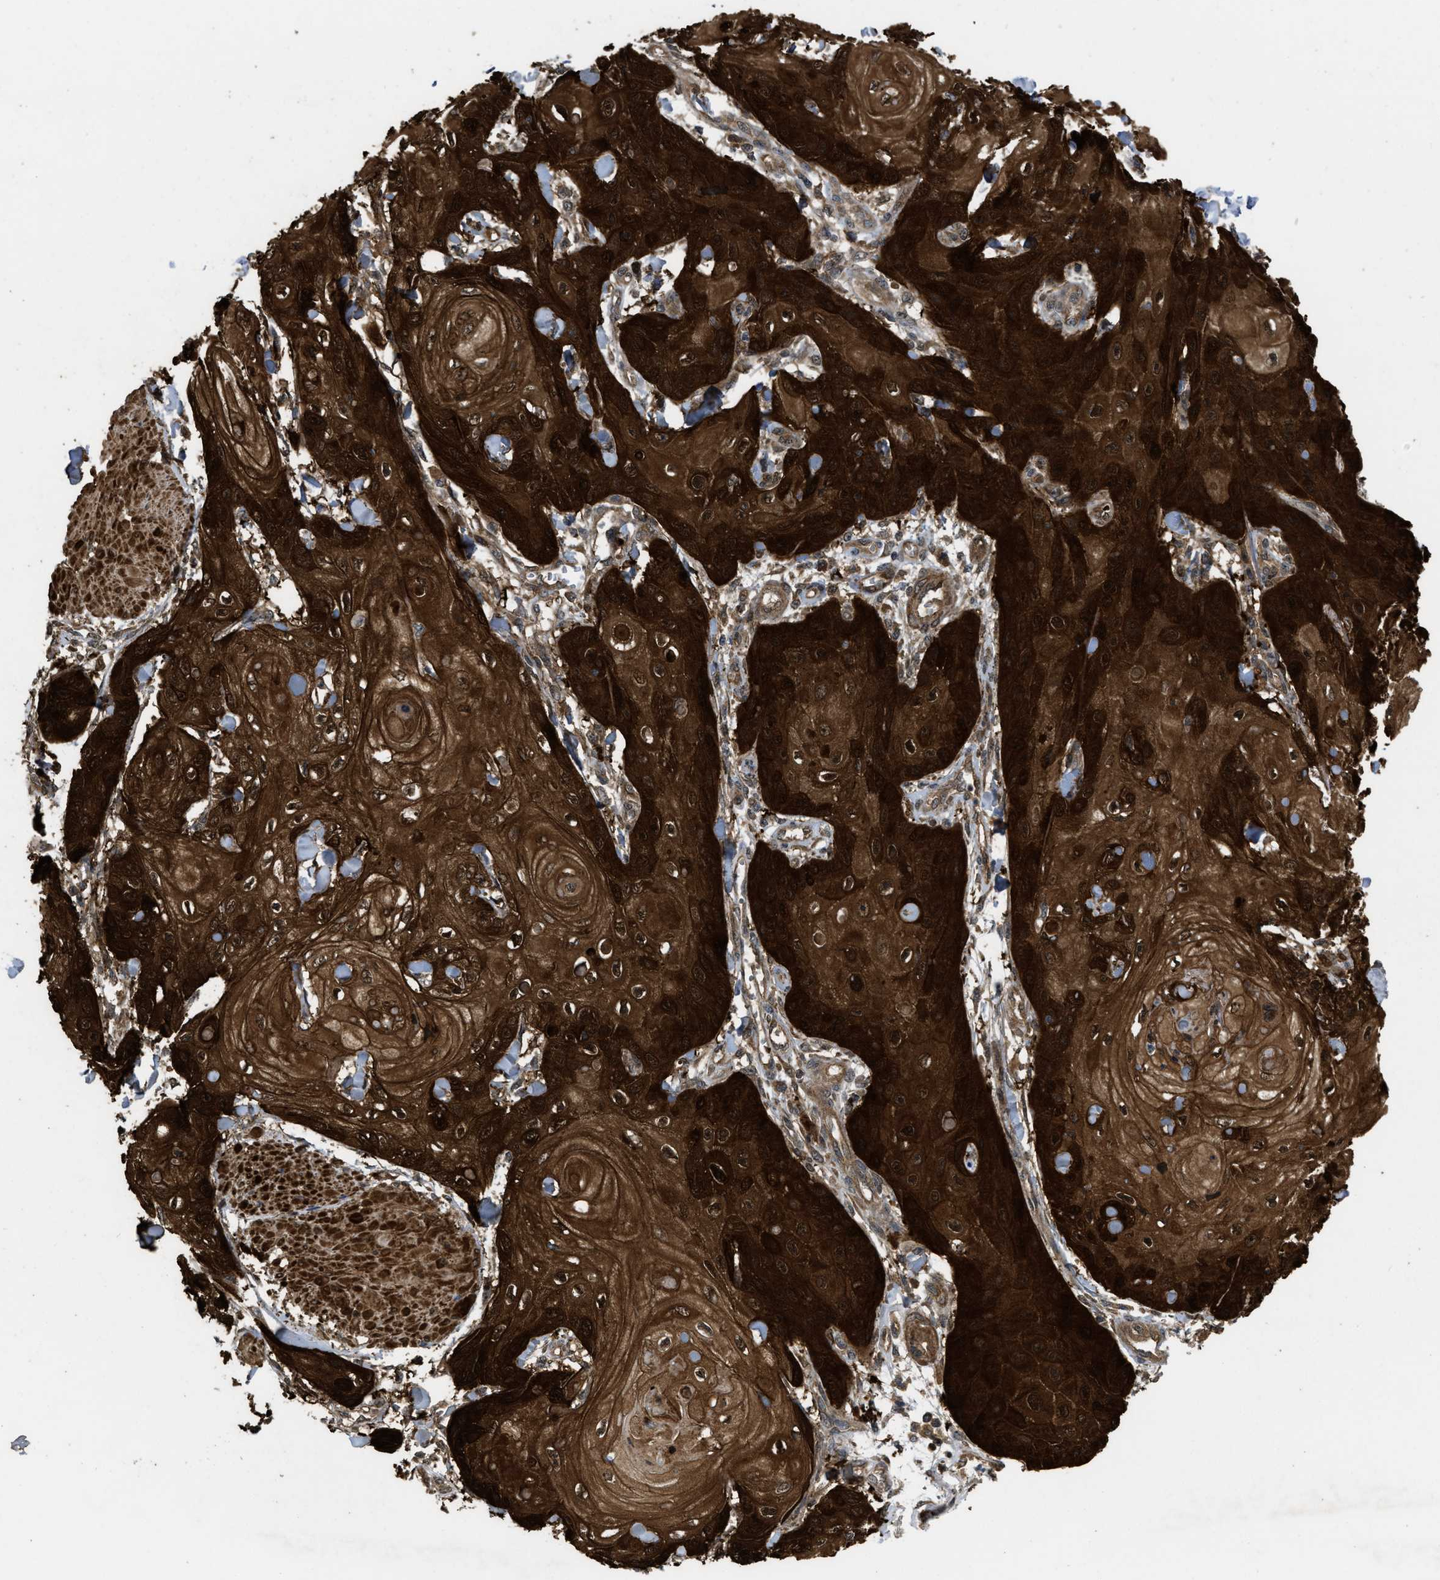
{"staining": {"intensity": "strong", "quantity": ">75%", "location": "cytoplasmic/membranous,nuclear"}, "tissue": "skin cancer", "cell_type": "Tumor cells", "image_type": "cancer", "snomed": [{"axis": "morphology", "description": "Squamous cell carcinoma, NOS"}, {"axis": "topography", "description": "Skin"}], "caption": "Skin cancer (squamous cell carcinoma) stained with a brown dye displays strong cytoplasmic/membranous and nuclear positive expression in approximately >75% of tumor cells.", "gene": "FZD6", "patient": {"sex": "male", "age": 74}}